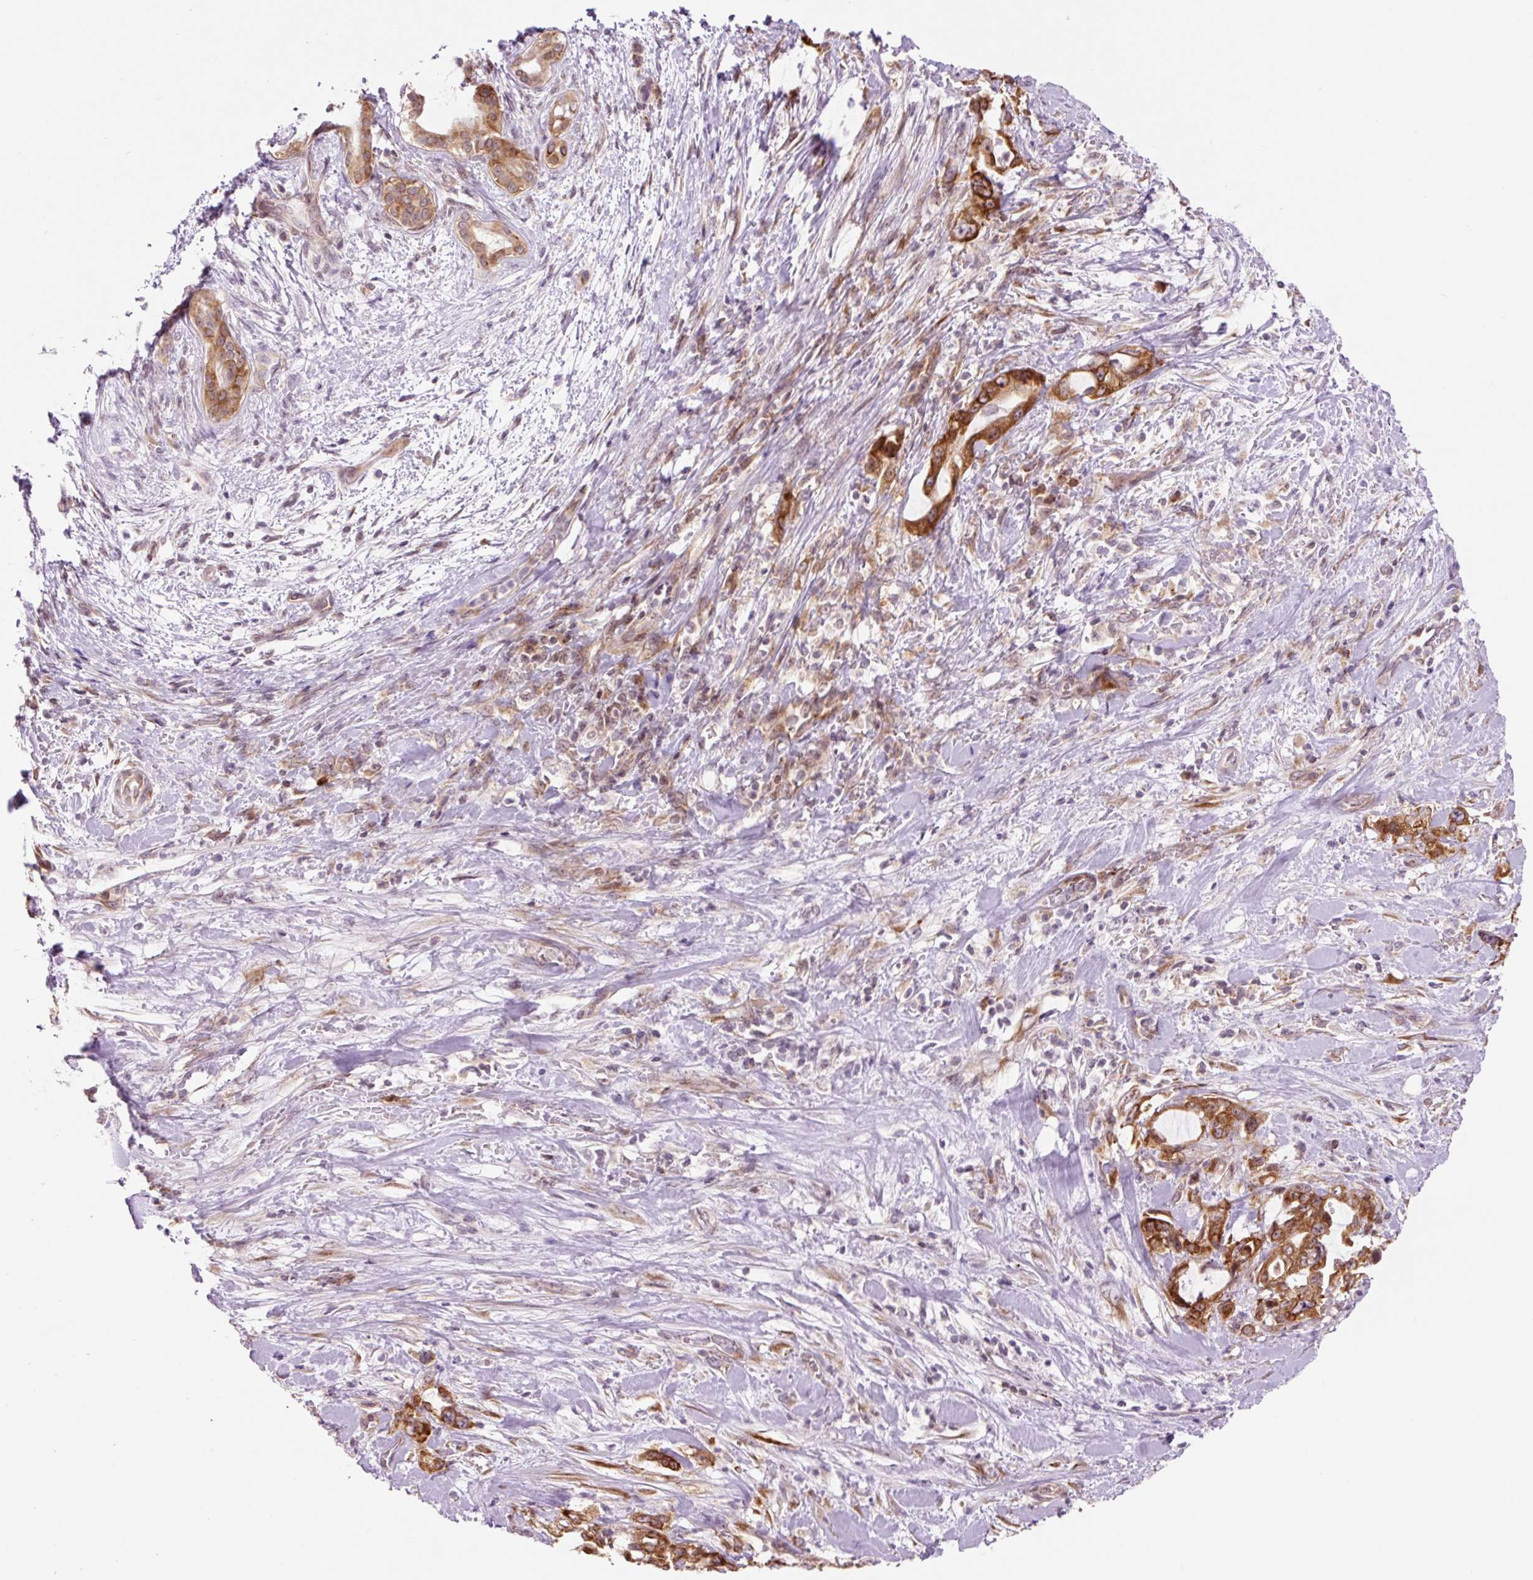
{"staining": {"intensity": "strong", "quantity": ">75%", "location": "cytoplasmic/membranous"}, "tissue": "pancreatic cancer", "cell_type": "Tumor cells", "image_type": "cancer", "snomed": [{"axis": "morphology", "description": "Adenocarcinoma, NOS"}, {"axis": "topography", "description": "Pancreas"}], "caption": "Immunohistochemistry of pancreatic cancer (adenocarcinoma) shows high levels of strong cytoplasmic/membranous staining in approximately >75% of tumor cells.", "gene": "RPL41", "patient": {"sex": "female", "age": 61}}